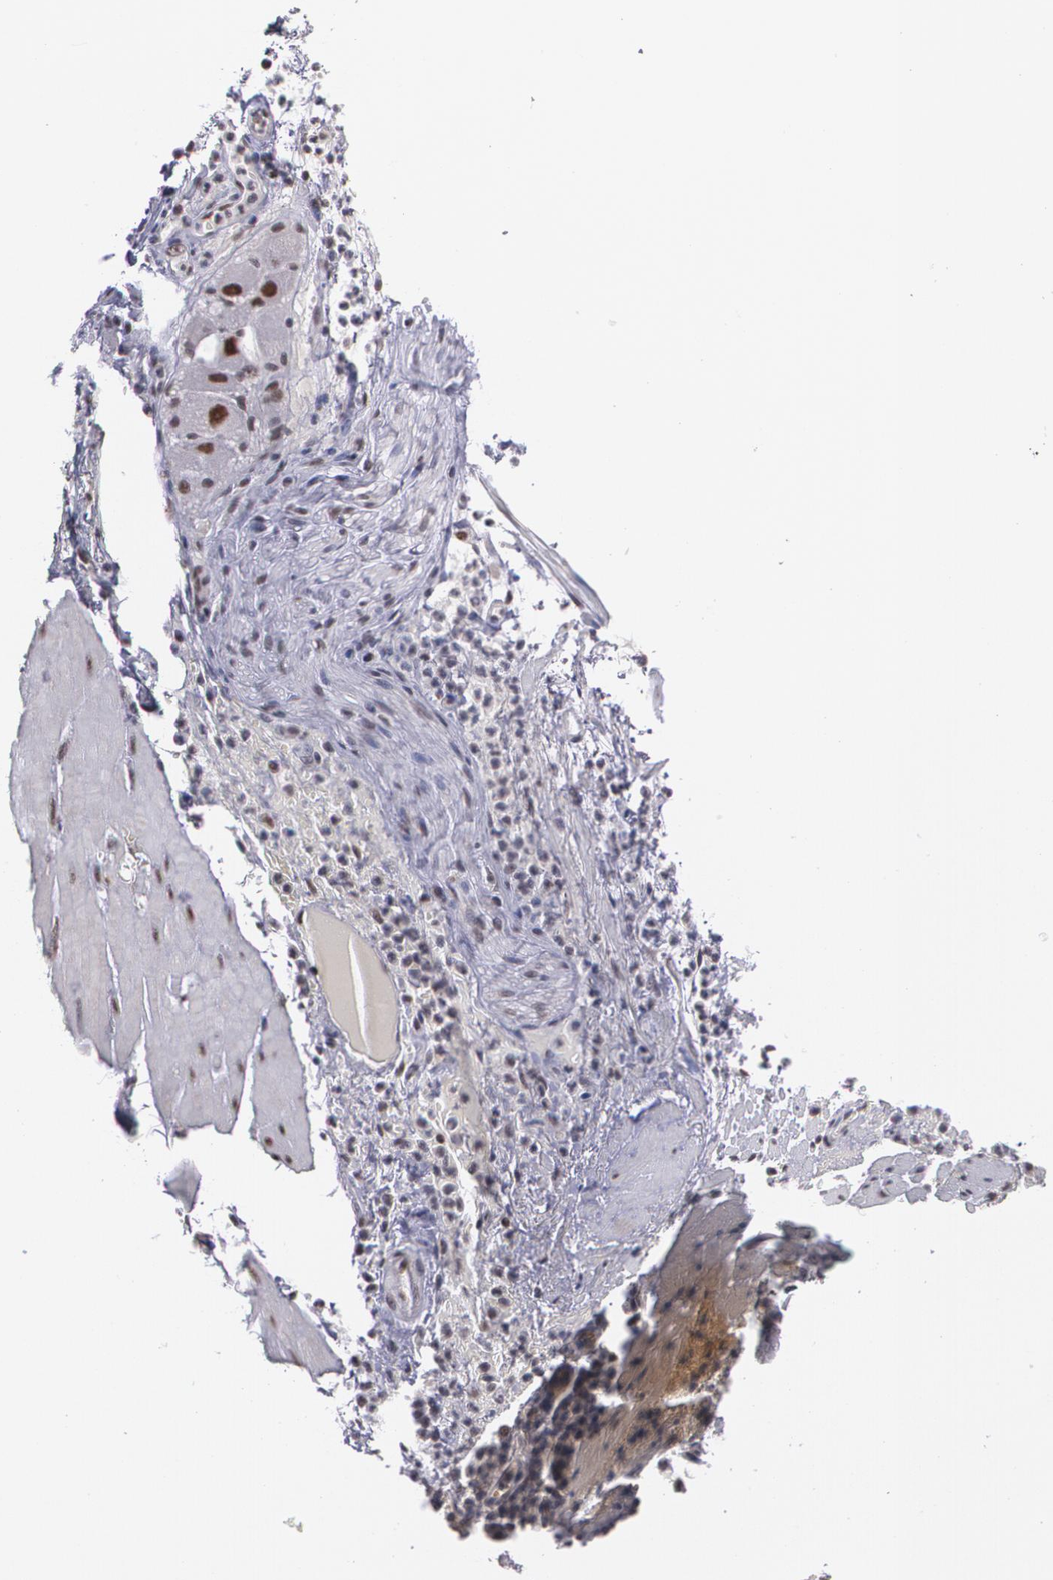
{"staining": {"intensity": "moderate", "quantity": ">75%", "location": "nuclear"}, "tissue": "esophagus", "cell_type": "Squamous epithelial cells", "image_type": "normal", "snomed": [{"axis": "morphology", "description": "Normal tissue, NOS"}, {"axis": "topography", "description": "Esophagus"}], "caption": "High-magnification brightfield microscopy of unremarkable esophagus stained with DAB (3,3'-diaminobenzidine) (brown) and counterstained with hematoxylin (blue). squamous epithelial cells exhibit moderate nuclear expression is appreciated in approximately>75% of cells. The protein of interest is stained brown, and the nuclei are stained in blue (DAB IHC with brightfield microscopy, high magnification).", "gene": "C6orf15", "patient": {"sex": "female", "age": 61}}